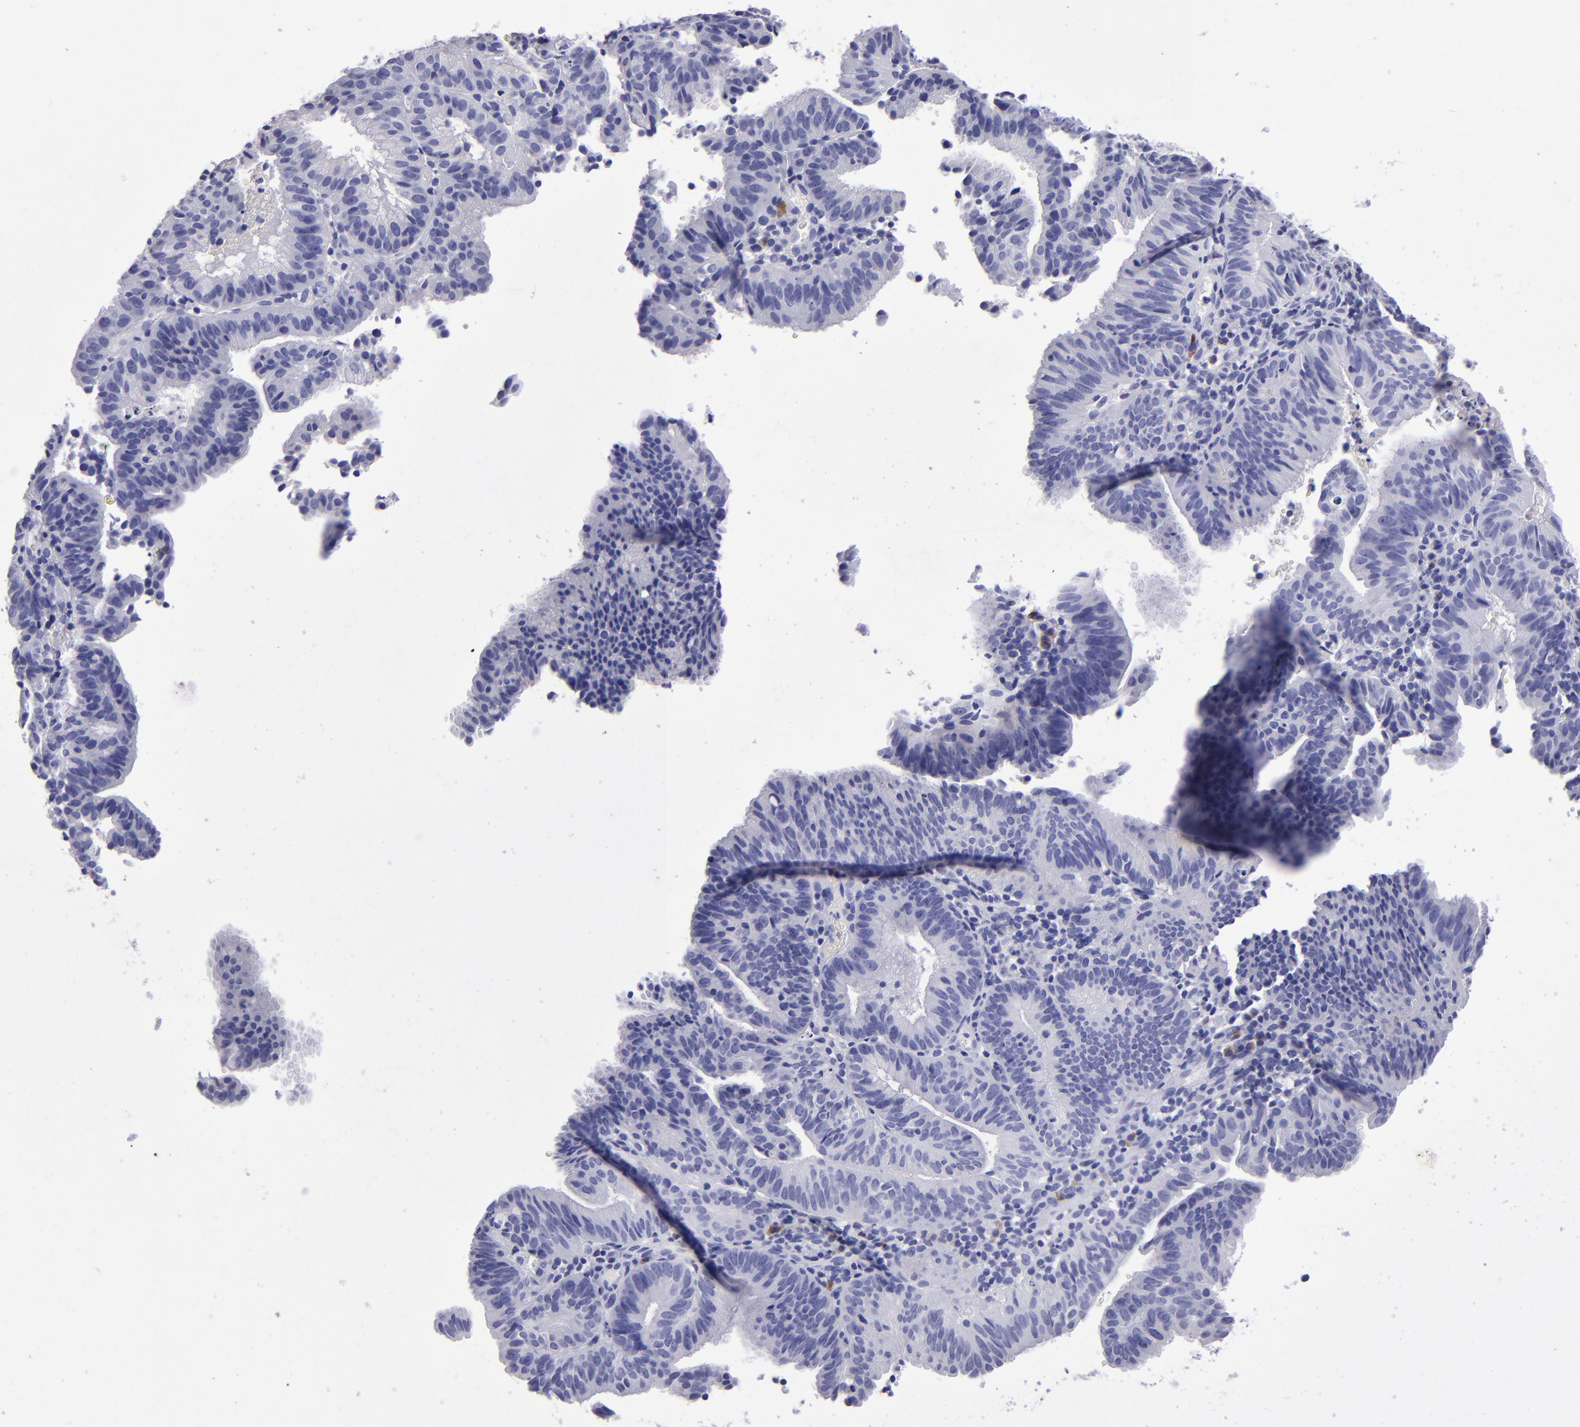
{"staining": {"intensity": "negative", "quantity": "none", "location": "none"}, "tissue": "cervical cancer", "cell_type": "Tumor cells", "image_type": "cancer", "snomed": [{"axis": "morphology", "description": "Adenocarcinoma, NOS"}, {"axis": "topography", "description": "Cervix"}], "caption": "Cervical adenocarcinoma stained for a protein using IHC exhibits no positivity tumor cells.", "gene": "TYRP1", "patient": {"sex": "female", "age": 60}}